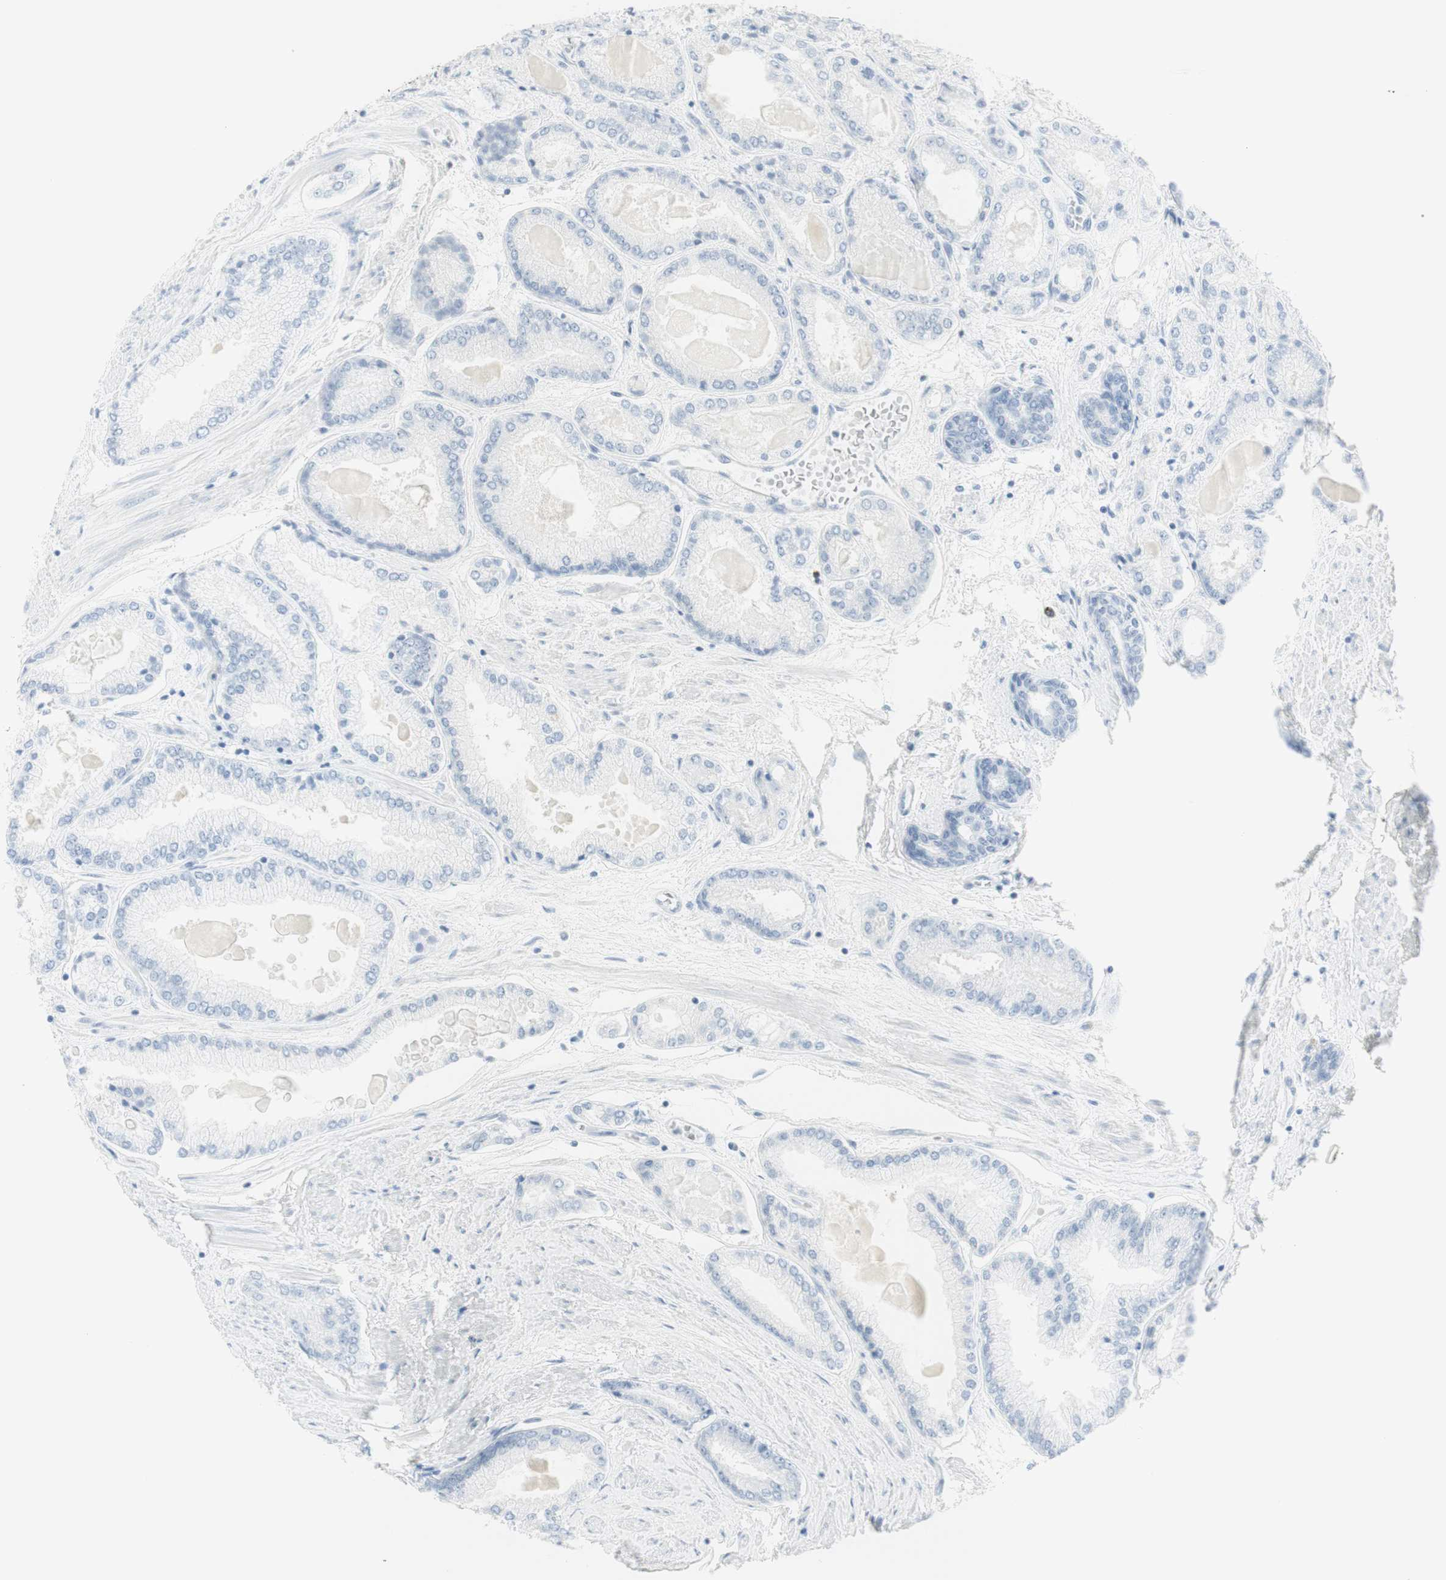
{"staining": {"intensity": "negative", "quantity": "none", "location": "none"}, "tissue": "prostate cancer", "cell_type": "Tumor cells", "image_type": "cancer", "snomed": [{"axis": "morphology", "description": "Adenocarcinoma, High grade"}, {"axis": "topography", "description": "Prostate"}], "caption": "An image of prostate cancer (adenocarcinoma (high-grade)) stained for a protein demonstrates no brown staining in tumor cells.", "gene": "NAPSA", "patient": {"sex": "male", "age": 59}}